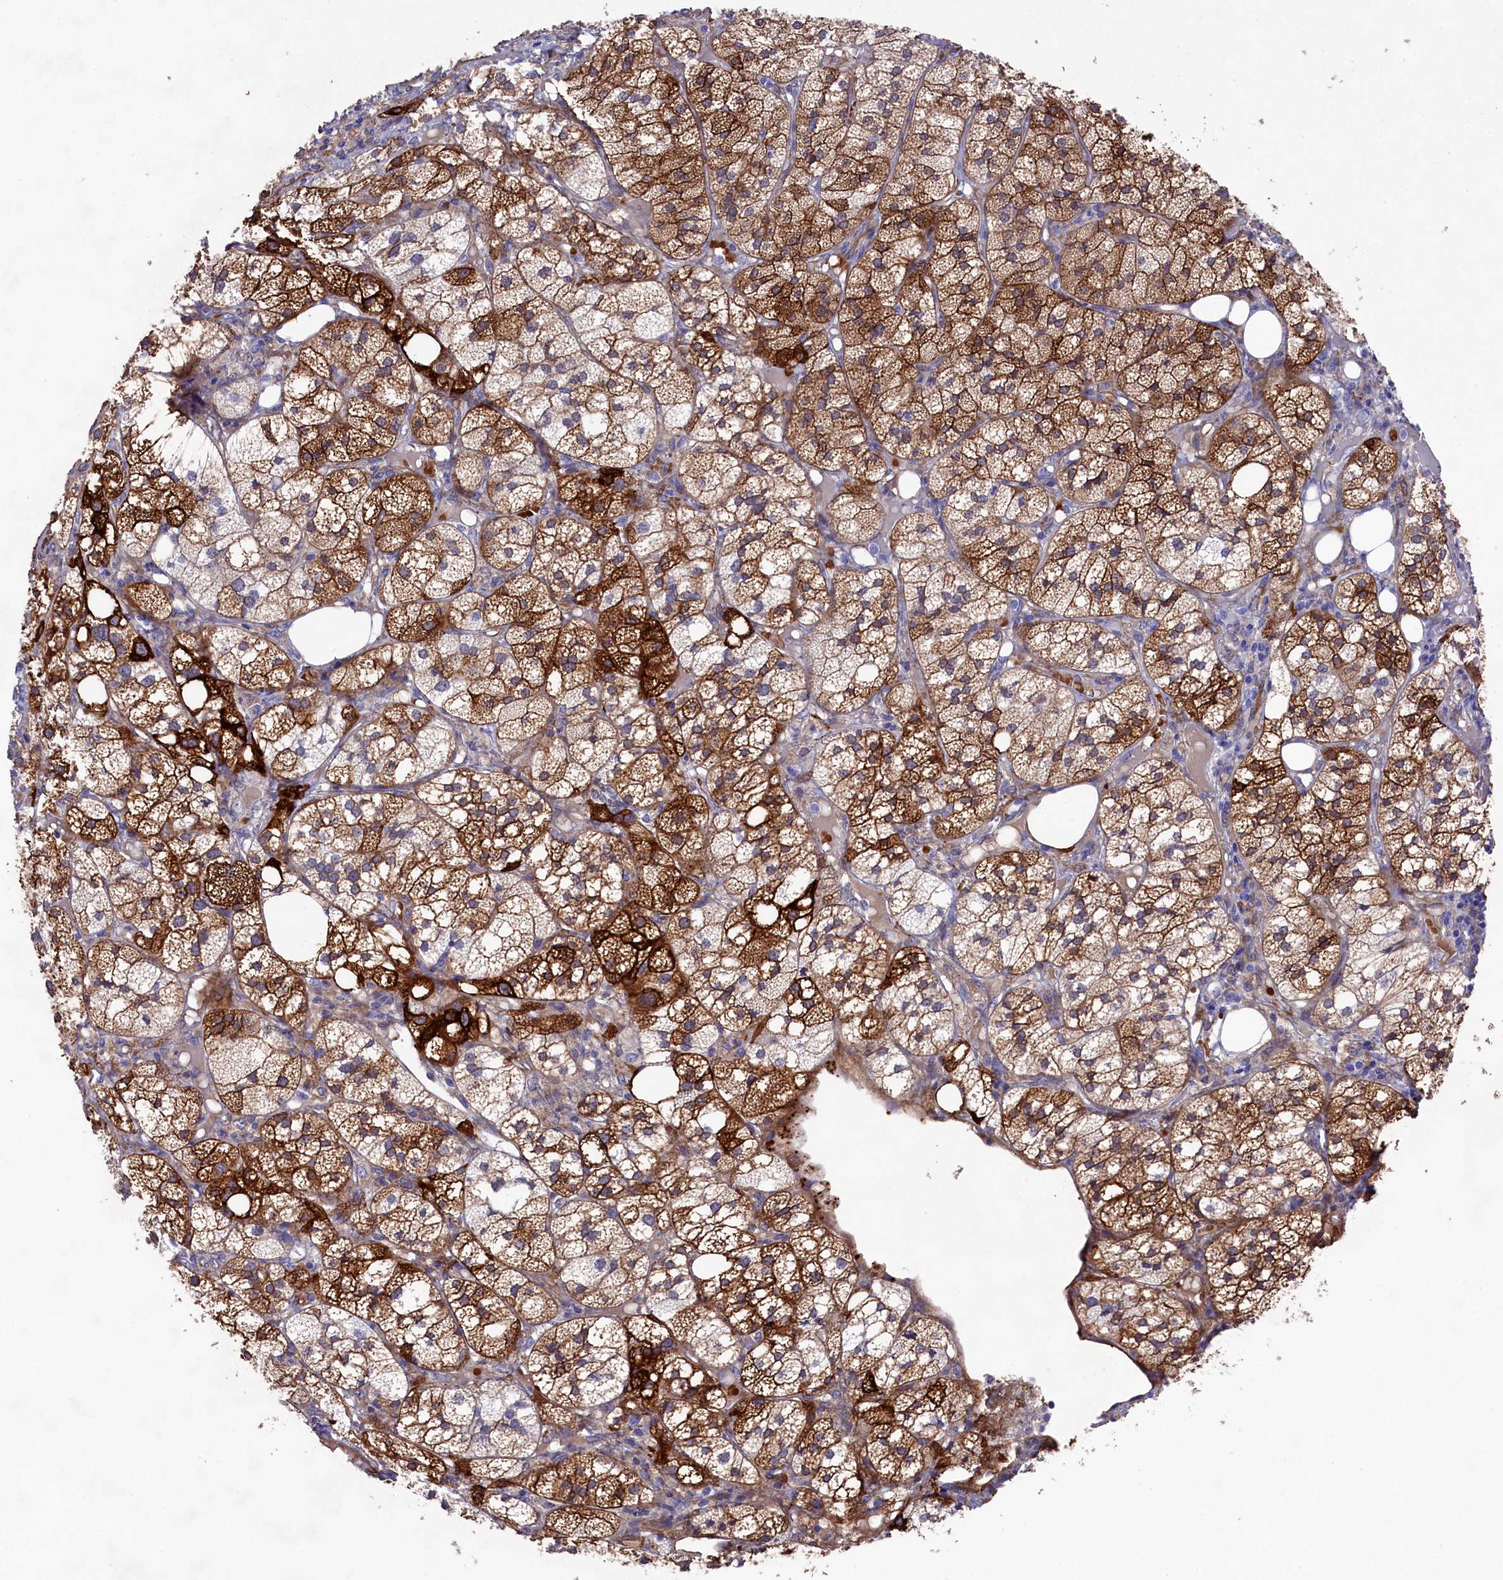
{"staining": {"intensity": "strong", "quantity": "25%-75%", "location": "cytoplasmic/membranous"}, "tissue": "adrenal gland", "cell_type": "Glandular cells", "image_type": "normal", "snomed": [{"axis": "morphology", "description": "Normal tissue, NOS"}, {"axis": "topography", "description": "Adrenal gland"}], "caption": "Adrenal gland stained with a brown dye shows strong cytoplasmic/membranous positive staining in approximately 25%-75% of glandular cells.", "gene": "LHFPL4", "patient": {"sex": "female", "age": 61}}